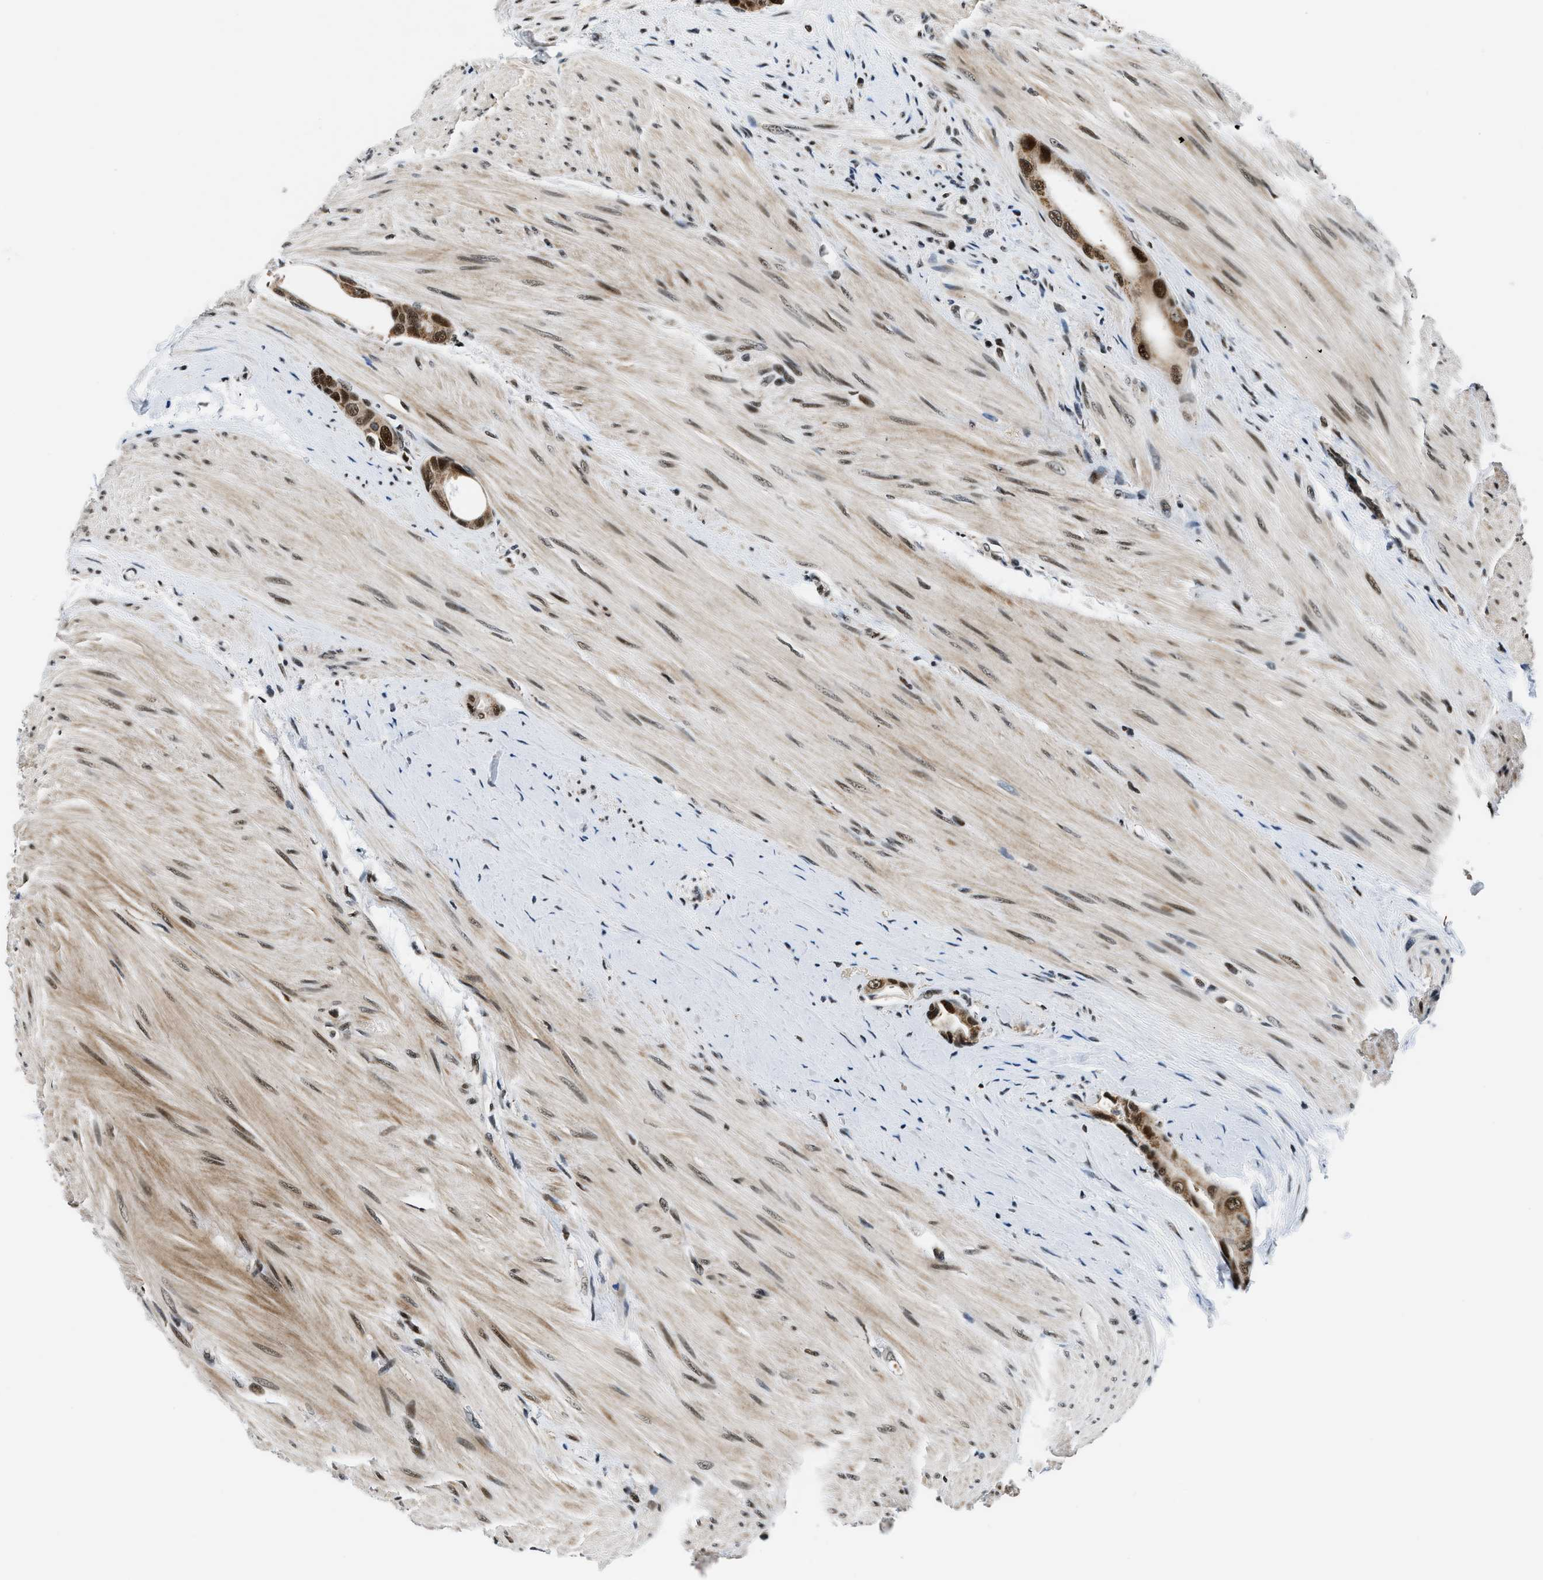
{"staining": {"intensity": "strong", "quantity": ">75%", "location": "nuclear"}, "tissue": "colorectal cancer", "cell_type": "Tumor cells", "image_type": "cancer", "snomed": [{"axis": "morphology", "description": "Adenocarcinoma, NOS"}, {"axis": "topography", "description": "Rectum"}], "caption": "Human colorectal cancer (adenocarcinoma) stained for a protein (brown) shows strong nuclear positive expression in approximately >75% of tumor cells.", "gene": "KDM3B", "patient": {"sex": "male", "age": 51}}